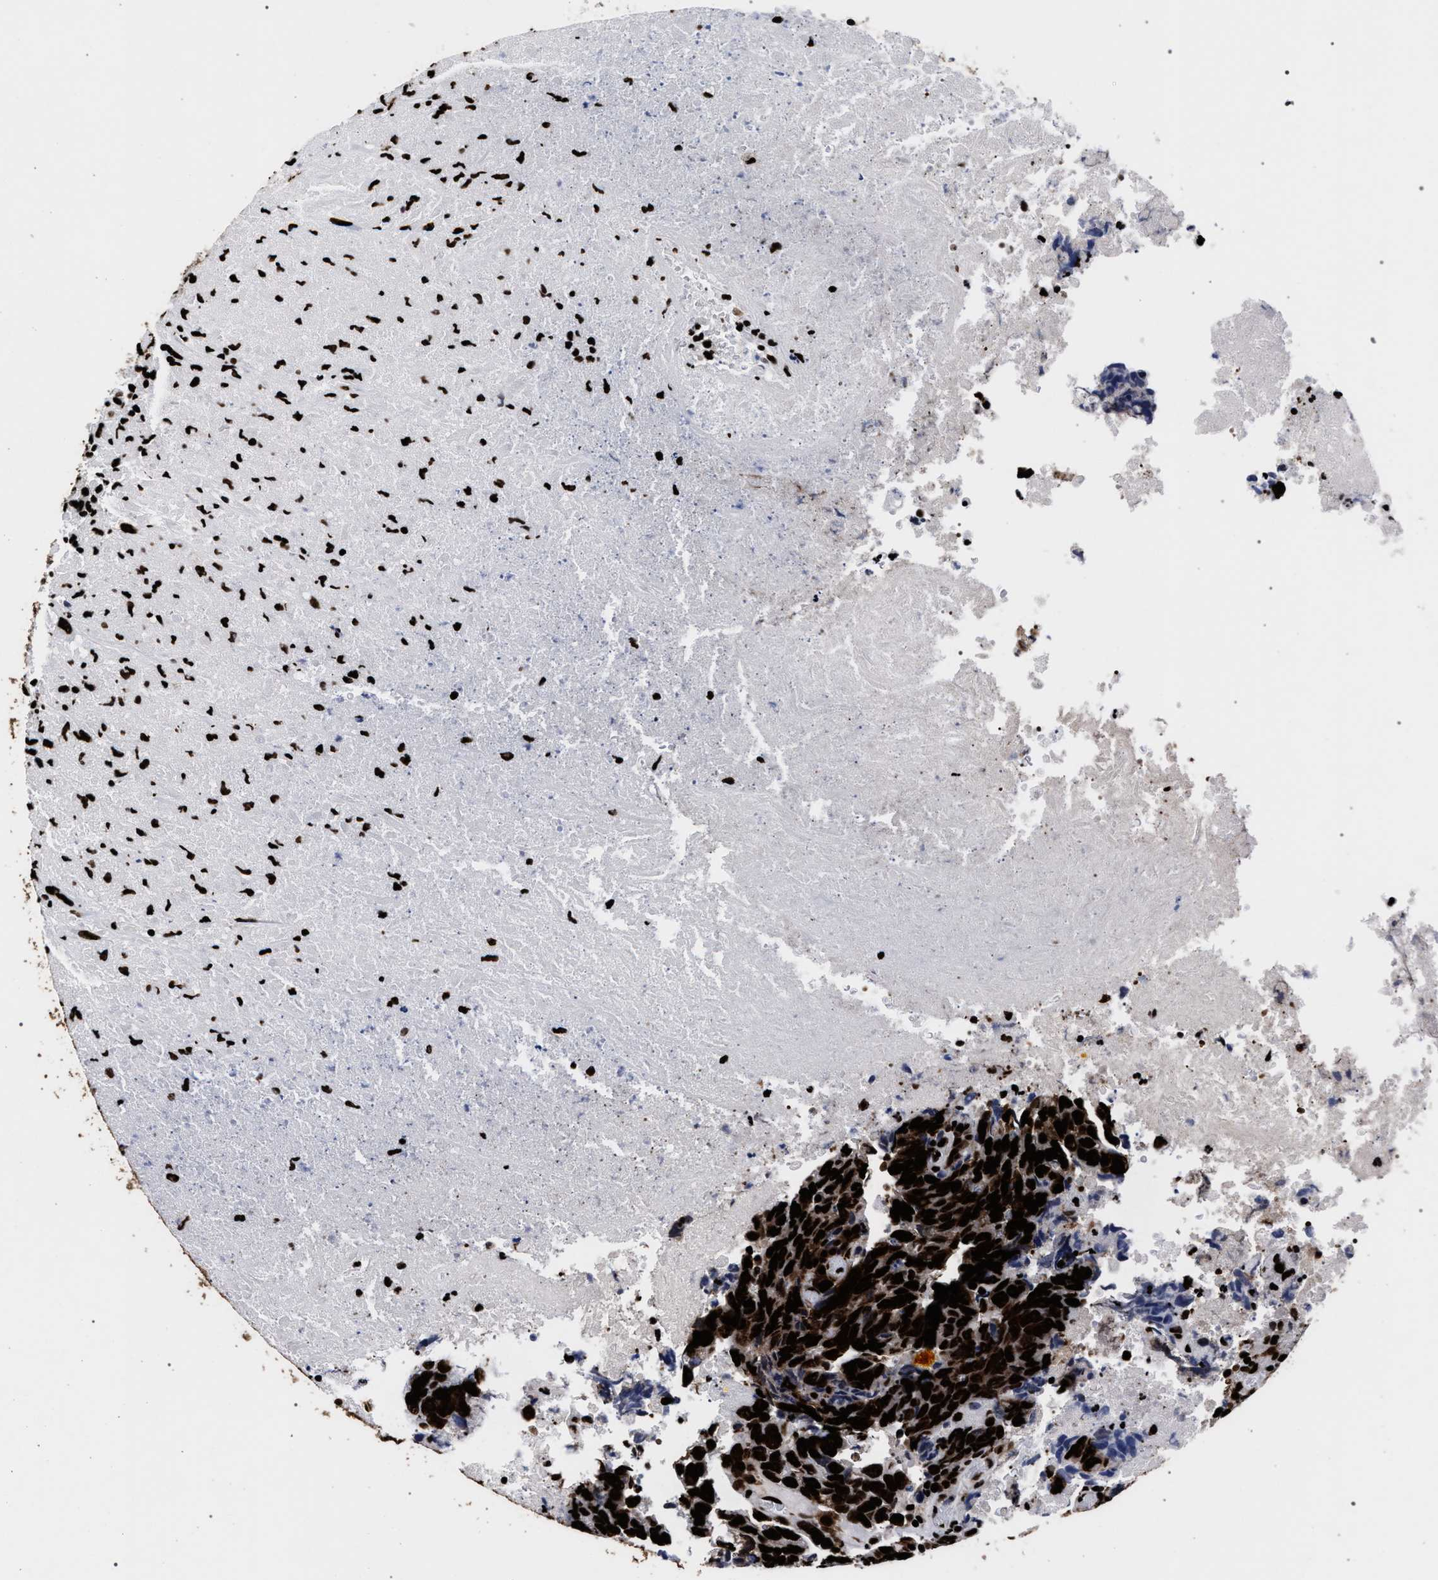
{"staining": {"intensity": "strong", "quantity": ">75%", "location": "cytoplasmic/membranous,nuclear"}, "tissue": "testis cancer", "cell_type": "Tumor cells", "image_type": "cancer", "snomed": [{"axis": "morphology", "description": "Necrosis, NOS"}, {"axis": "morphology", "description": "Carcinoma, Embryonal, NOS"}, {"axis": "topography", "description": "Testis"}], "caption": "Strong cytoplasmic/membranous and nuclear staining is seen in approximately >75% of tumor cells in embryonal carcinoma (testis). The staining is performed using DAB brown chromogen to label protein expression. The nuclei are counter-stained blue using hematoxylin.", "gene": "HNRNPA1", "patient": {"sex": "male", "age": 19}}